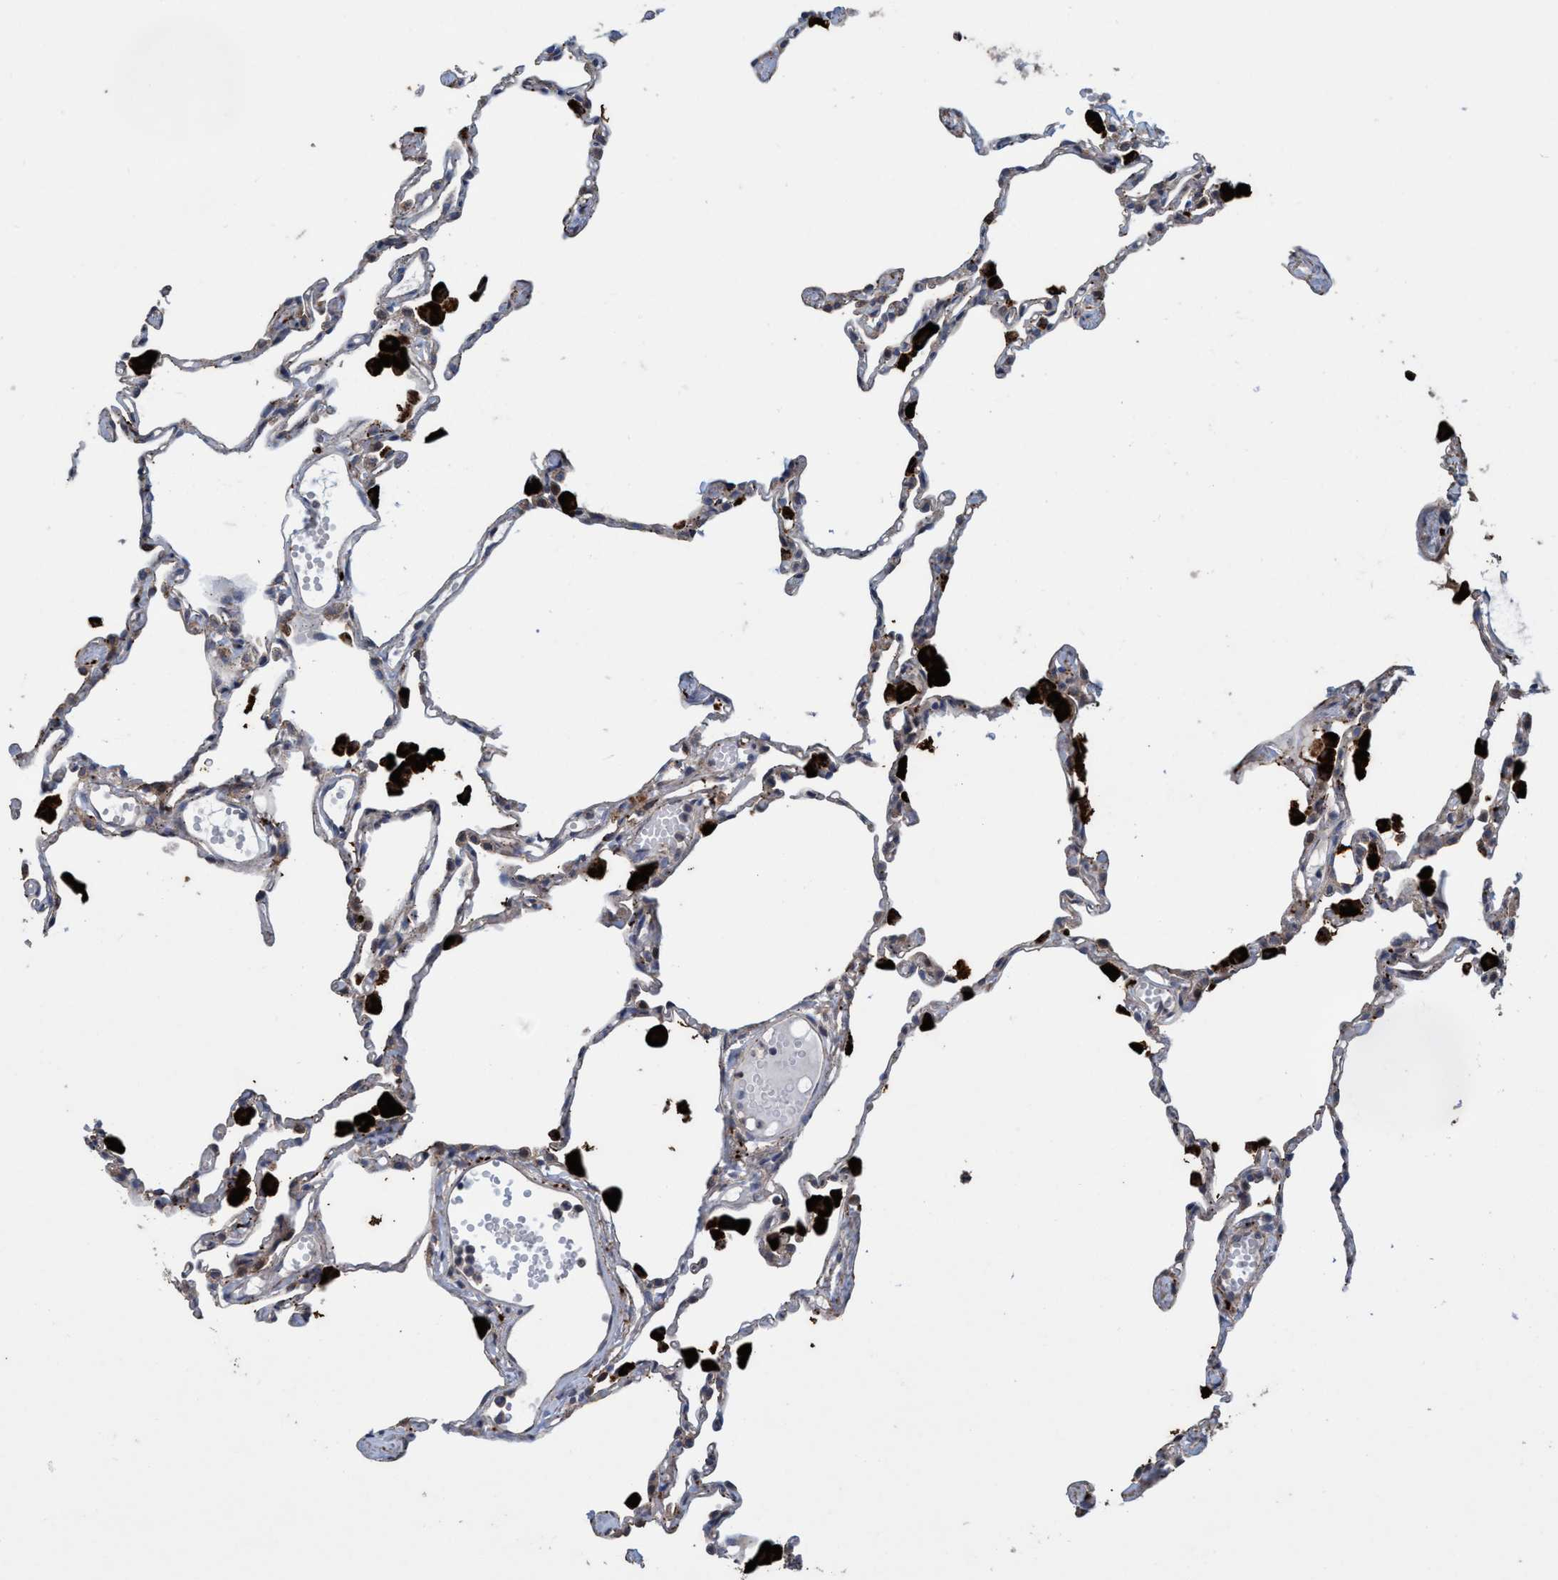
{"staining": {"intensity": "weak", "quantity": "<25%", "location": "cytoplasmic/membranous"}, "tissue": "lung", "cell_type": "Alveolar cells", "image_type": "normal", "snomed": [{"axis": "morphology", "description": "Normal tissue, NOS"}, {"axis": "topography", "description": "Lung"}], "caption": "Alveolar cells are negative for brown protein staining in benign lung. Brightfield microscopy of IHC stained with DAB (3,3'-diaminobenzidine) (brown) and hematoxylin (blue), captured at high magnification.", "gene": "BBS9", "patient": {"sex": "female", "age": 49}}